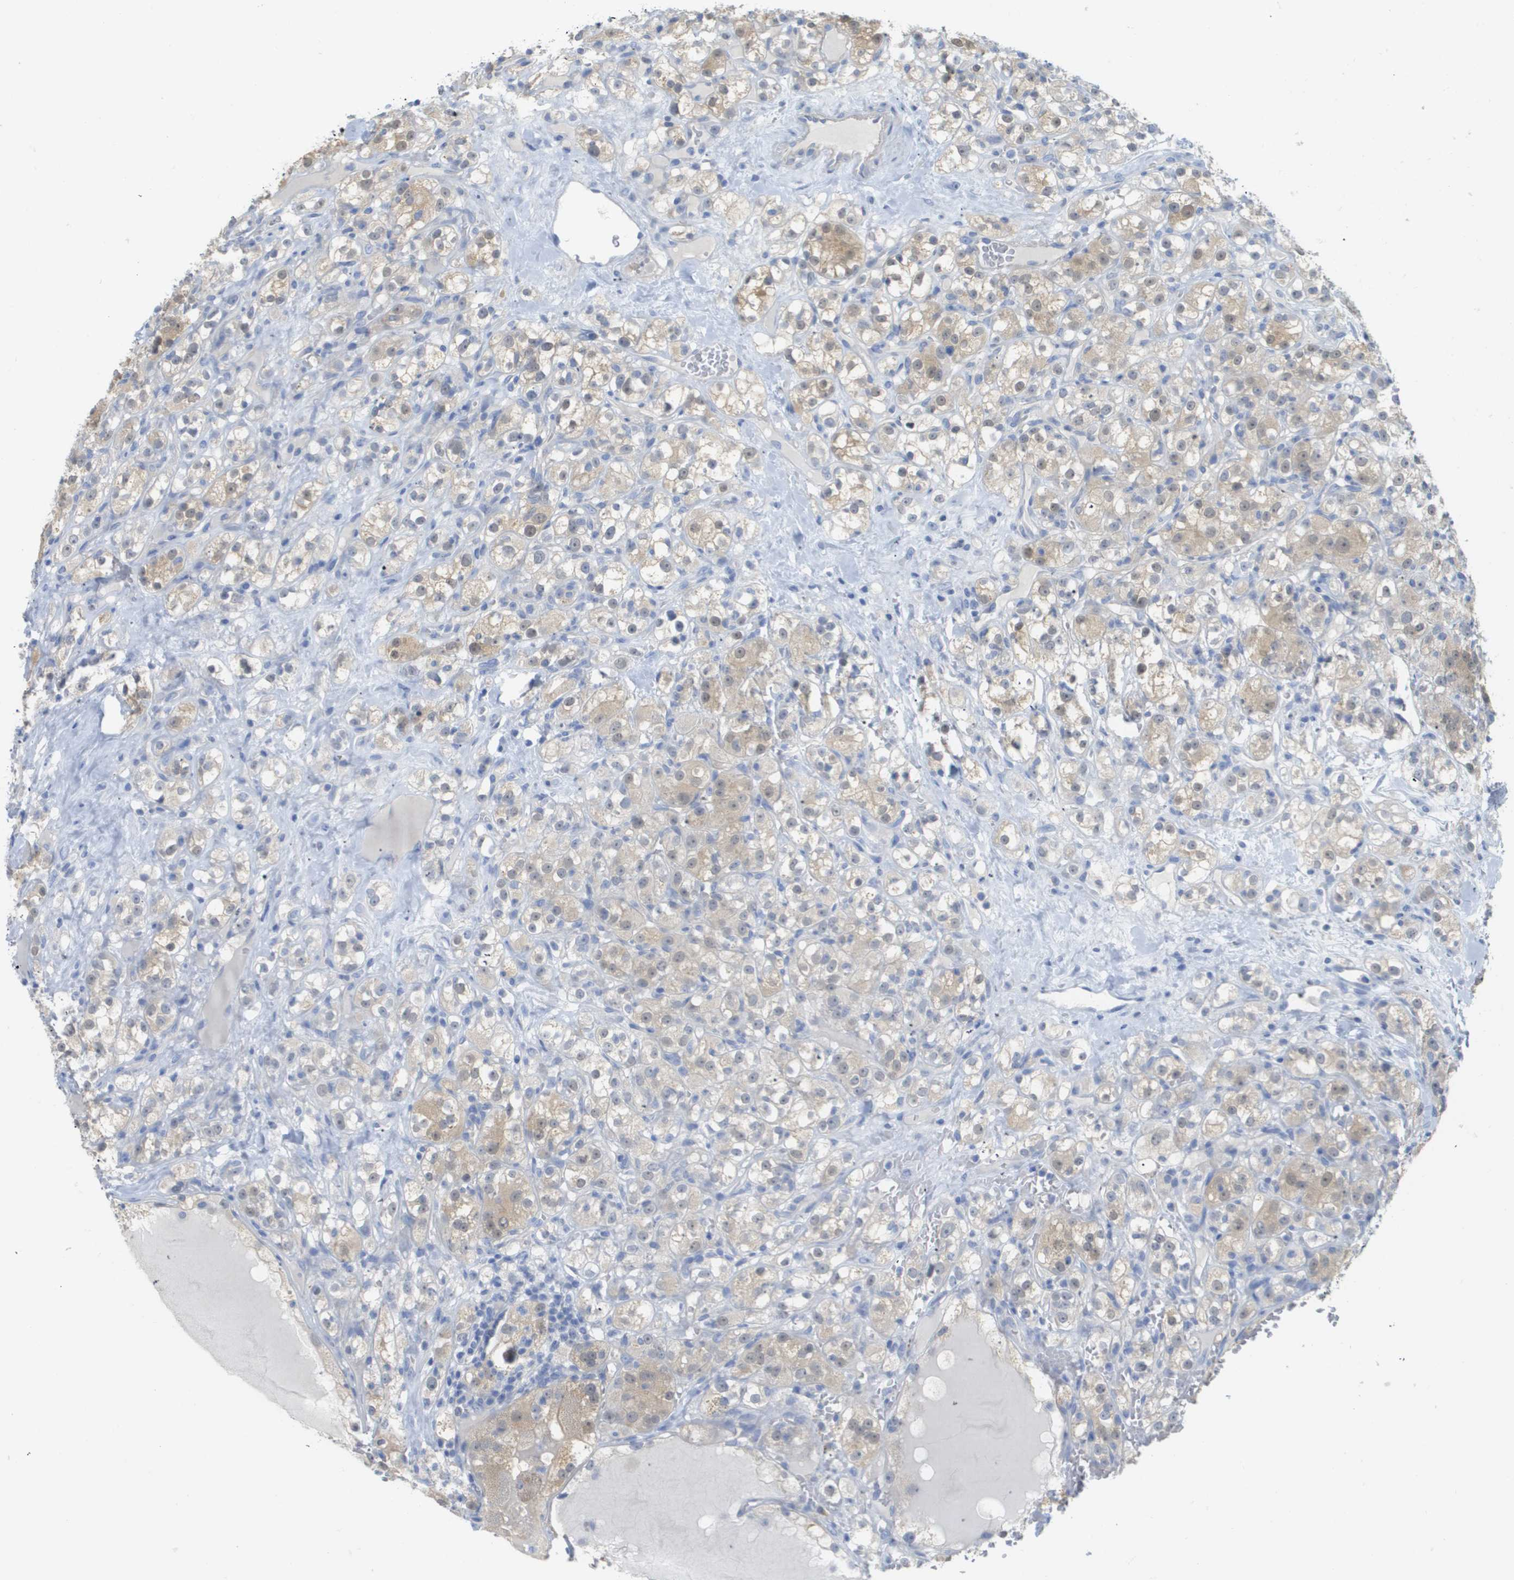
{"staining": {"intensity": "weak", "quantity": "<25%", "location": "cytoplasmic/membranous,nuclear"}, "tissue": "renal cancer", "cell_type": "Tumor cells", "image_type": "cancer", "snomed": [{"axis": "morphology", "description": "Normal tissue, NOS"}, {"axis": "morphology", "description": "Adenocarcinoma, NOS"}, {"axis": "topography", "description": "Kidney"}], "caption": "High power microscopy histopathology image of an IHC image of renal cancer (adenocarcinoma), revealing no significant positivity in tumor cells. (Brightfield microscopy of DAB IHC at high magnification).", "gene": "MYL3", "patient": {"sex": "male", "age": 61}}